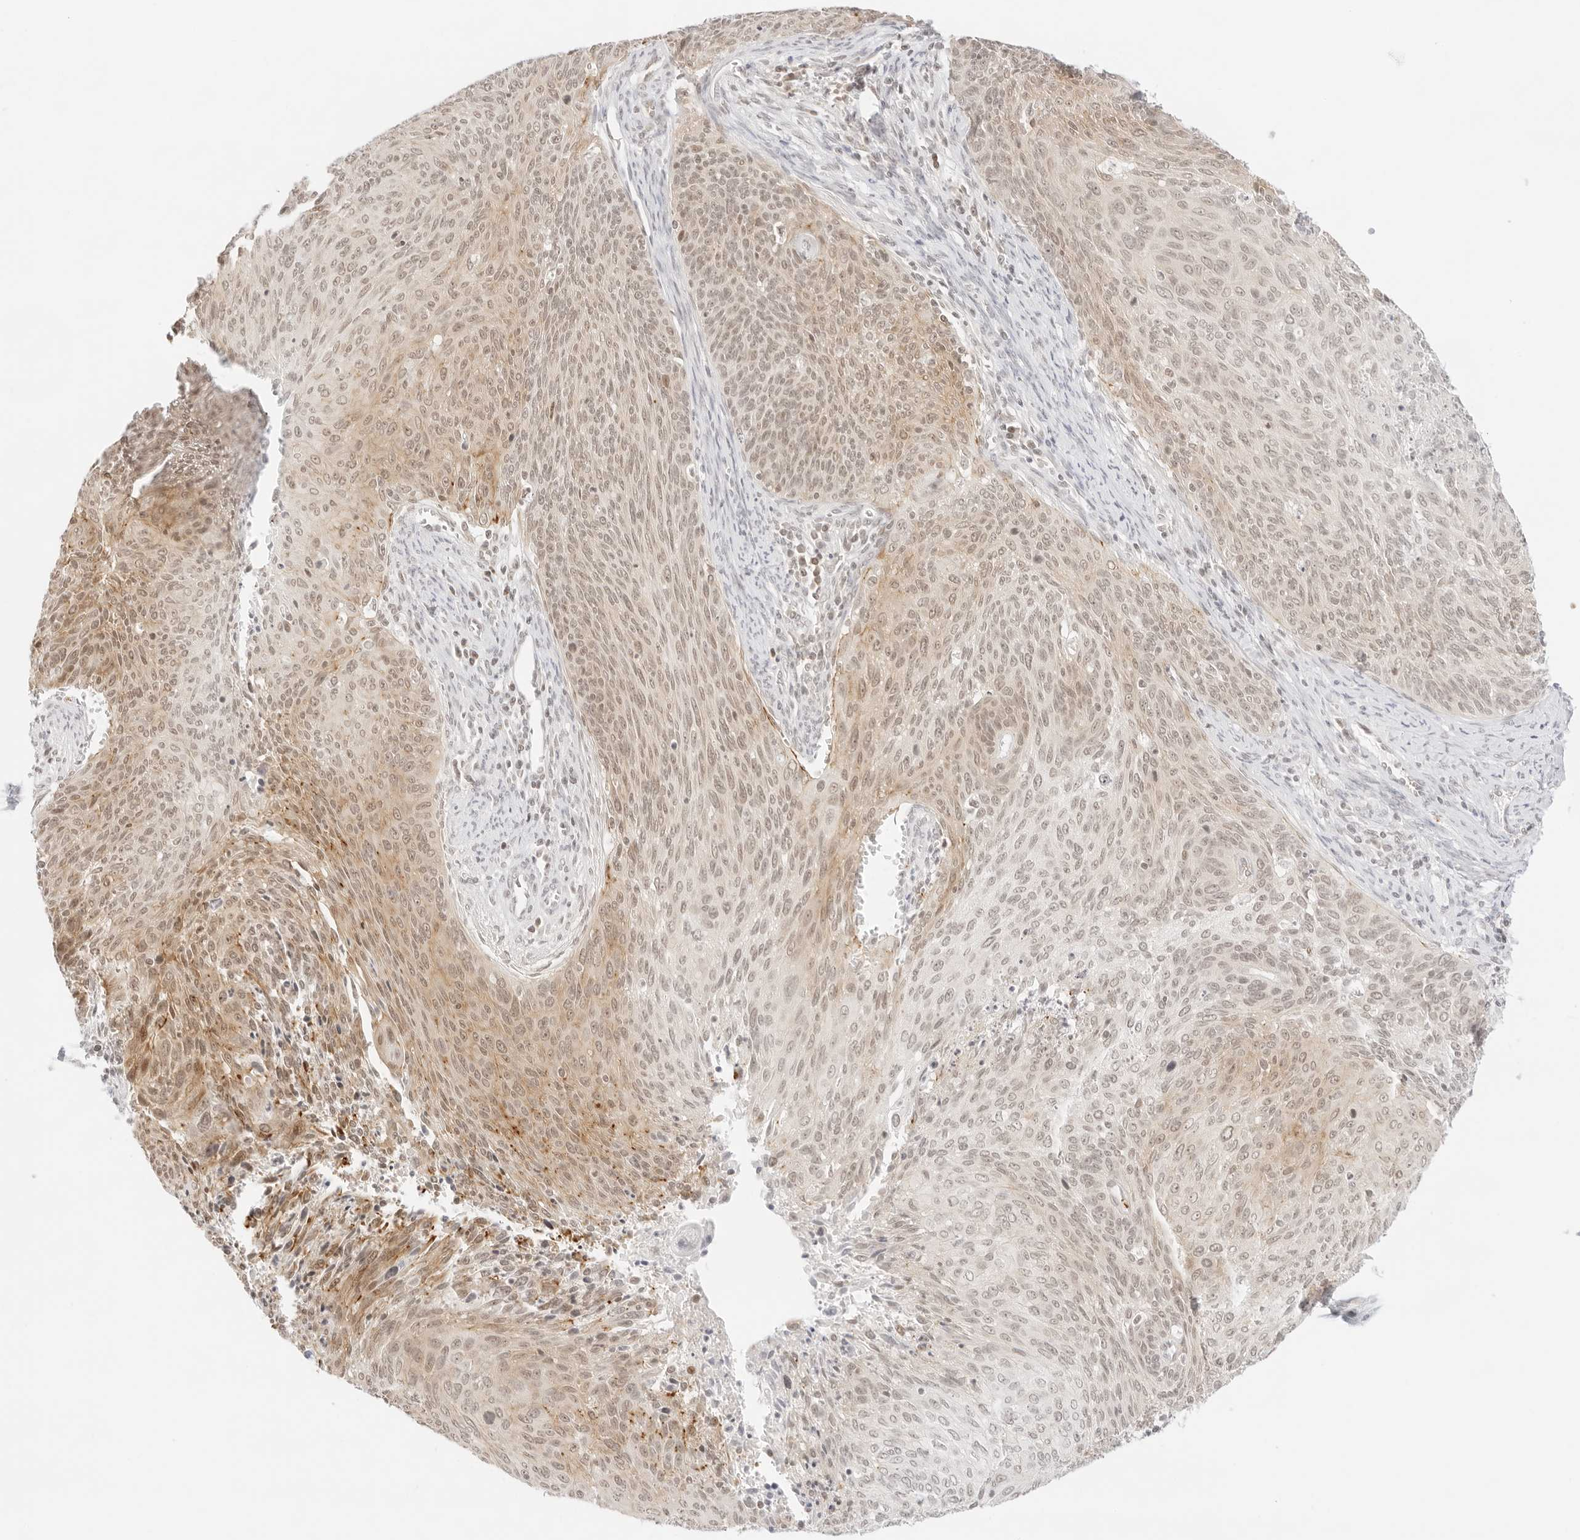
{"staining": {"intensity": "moderate", "quantity": "25%-75%", "location": "cytoplasmic/membranous,nuclear"}, "tissue": "cervical cancer", "cell_type": "Tumor cells", "image_type": "cancer", "snomed": [{"axis": "morphology", "description": "Squamous cell carcinoma, NOS"}, {"axis": "topography", "description": "Cervix"}], "caption": "Immunohistochemical staining of human cervical cancer exhibits medium levels of moderate cytoplasmic/membranous and nuclear protein staining in approximately 25%-75% of tumor cells.", "gene": "GNAS", "patient": {"sex": "female", "age": 55}}